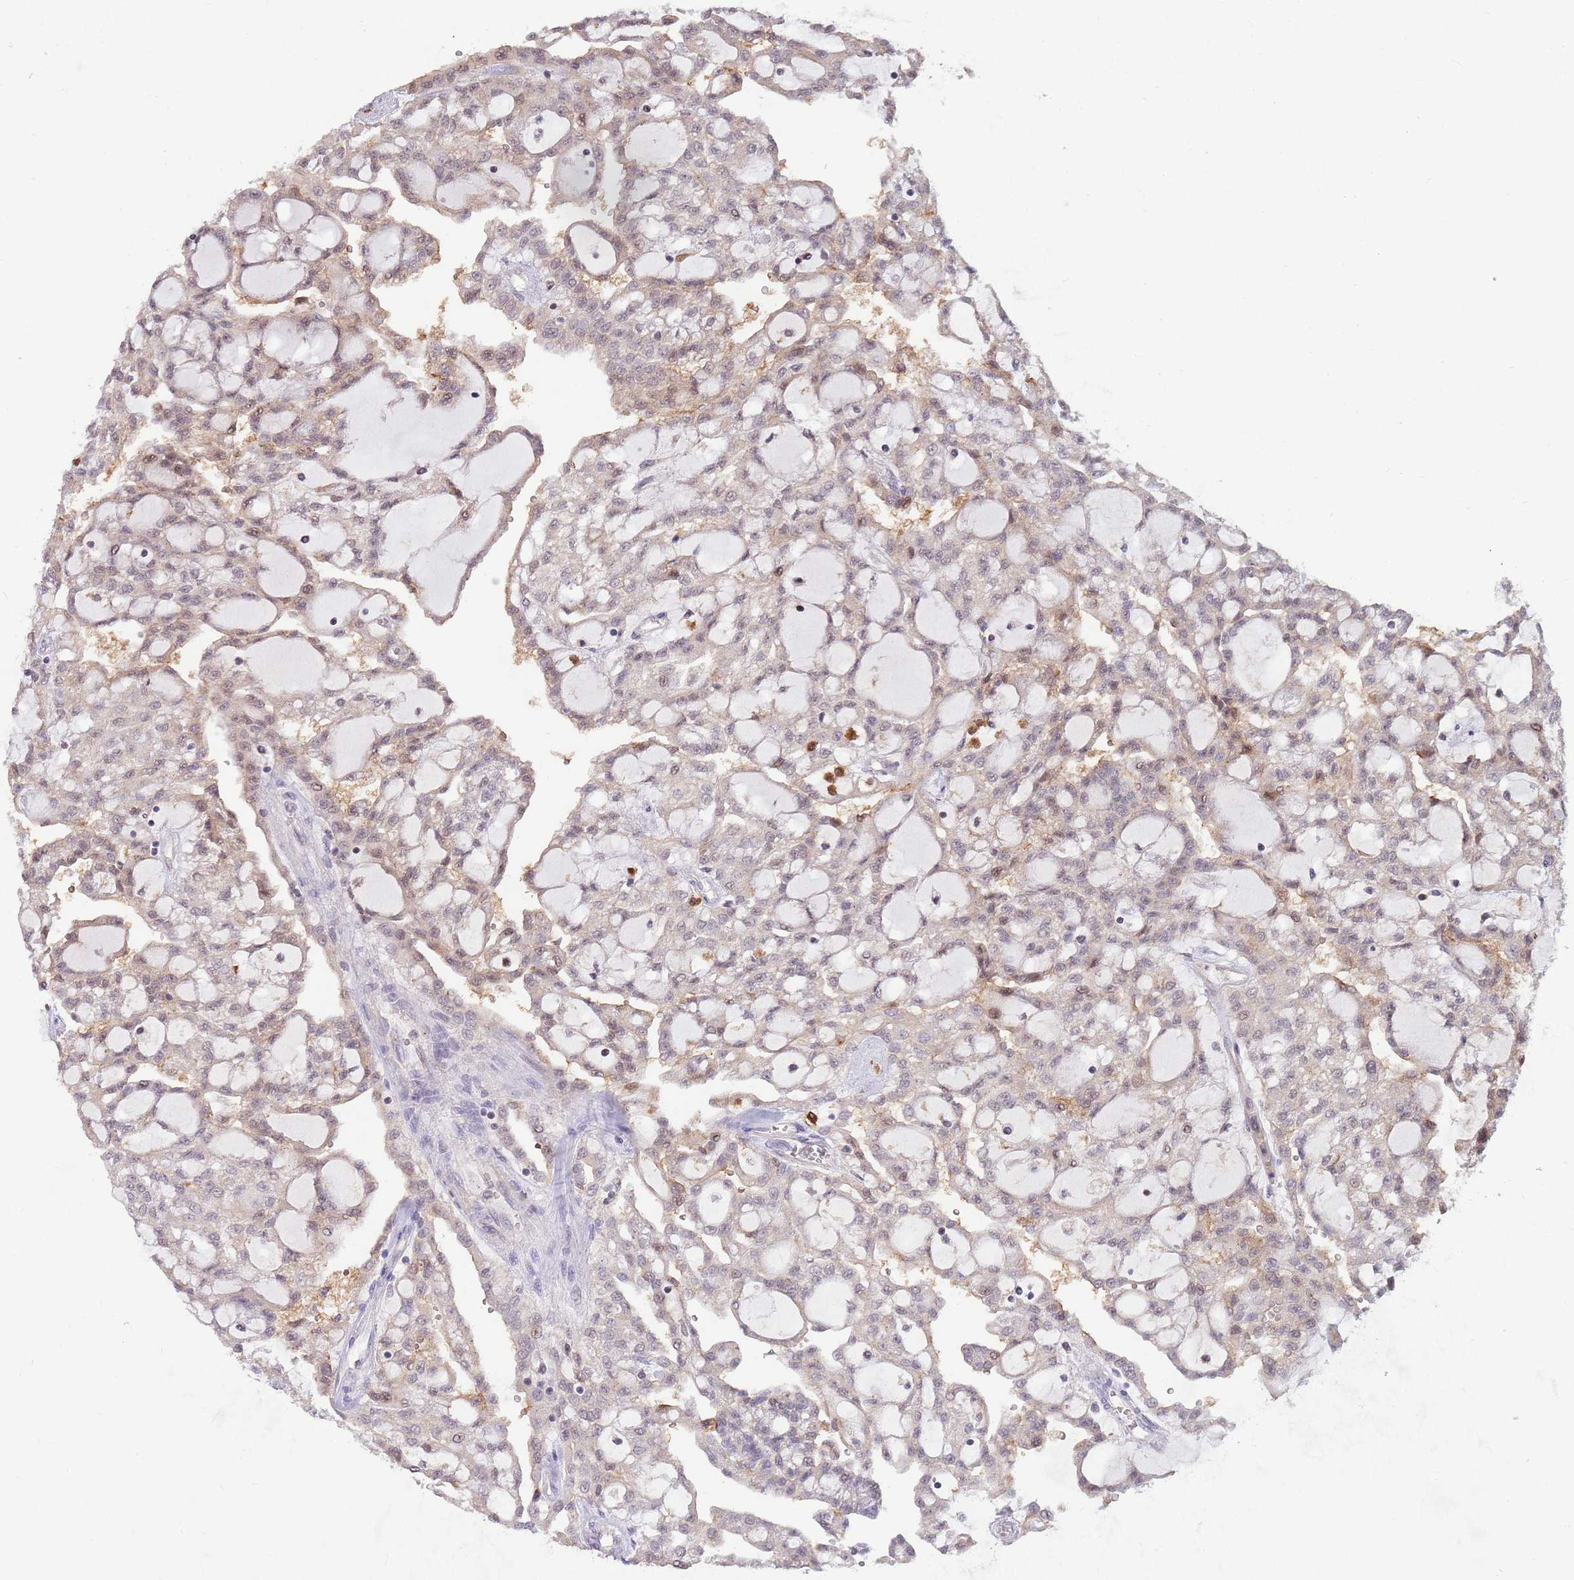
{"staining": {"intensity": "weak", "quantity": "25%-75%", "location": "cytoplasmic/membranous,nuclear"}, "tissue": "renal cancer", "cell_type": "Tumor cells", "image_type": "cancer", "snomed": [{"axis": "morphology", "description": "Adenocarcinoma, NOS"}, {"axis": "topography", "description": "Kidney"}], "caption": "A photomicrograph showing weak cytoplasmic/membranous and nuclear positivity in approximately 25%-75% of tumor cells in renal adenocarcinoma, as visualized by brown immunohistochemical staining.", "gene": "CCNJL", "patient": {"sex": "male", "age": 63}}